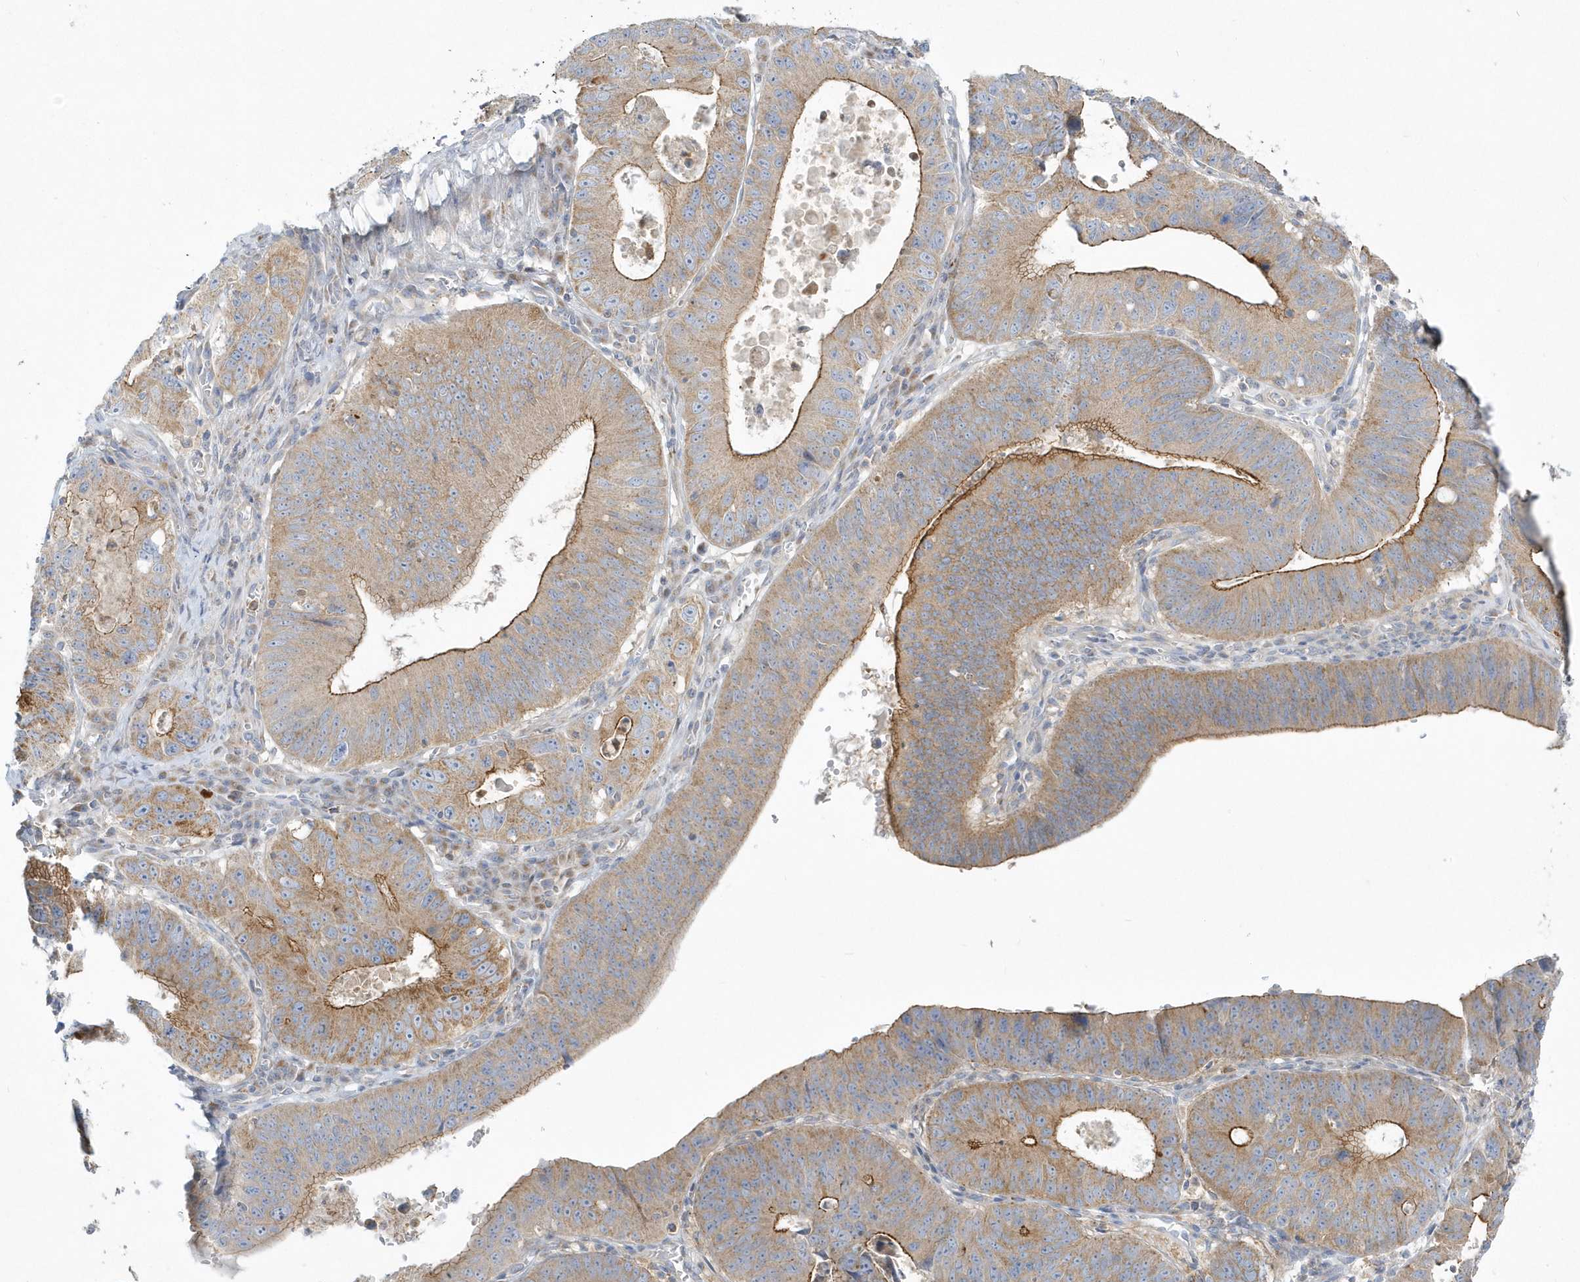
{"staining": {"intensity": "moderate", "quantity": ">75%", "location": "cytoplasmic/membranous"}, "tissue": "stomach cancer", "cell_type": "Tumor cells", "image_type": "cancer", "snomed": [{"axis": "morphology", "description": "Adenocarcinoma, NOS"}, {"axis": "topography", "description": "Stomach"}], "caption": "Human stomach cancer stained with a brown dye exhibits moderate cytoplasmic/membranous positive staining in approximately >75% of tumor cells.", "gene": "DNAJC18", "patient": {"sex": "male", "age": 59}}